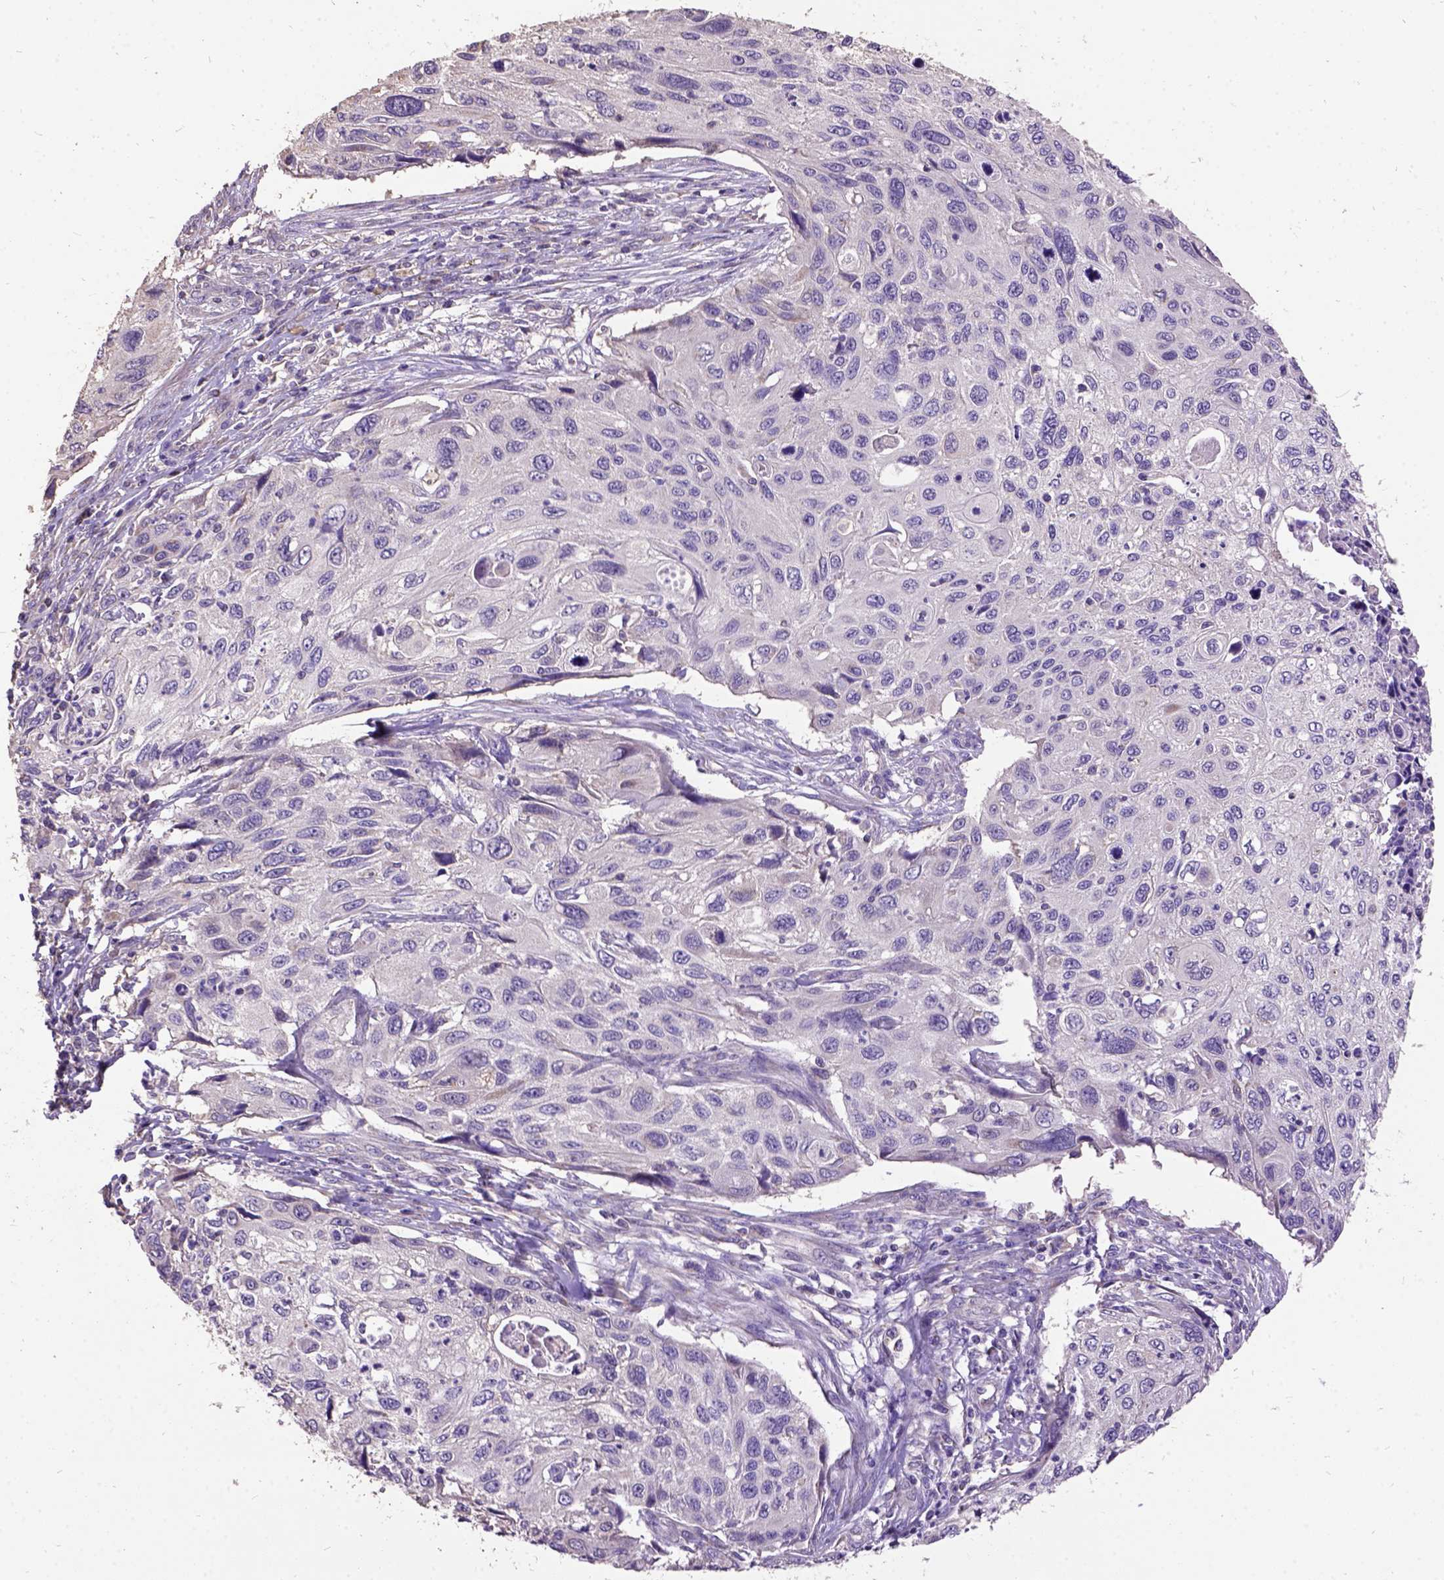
{"staining": {"intensity": "negative", "quantity": "none", "location": "none"}, "tissue": "cervical cancer", "cell_type": "Tumor cells", "image_type": "cancer", "snomed": [{"axis": "morphology", "description": "Squamous cell carcinoma, NOS"}, {"axis": "topography", "description": "Cervix"}], "caption": "Human cervical cancer stained for a protein using IHC displays no positivity in tumor cells.", "gene": "DQX1", "patient": {"sex": "female", "age": 70}}